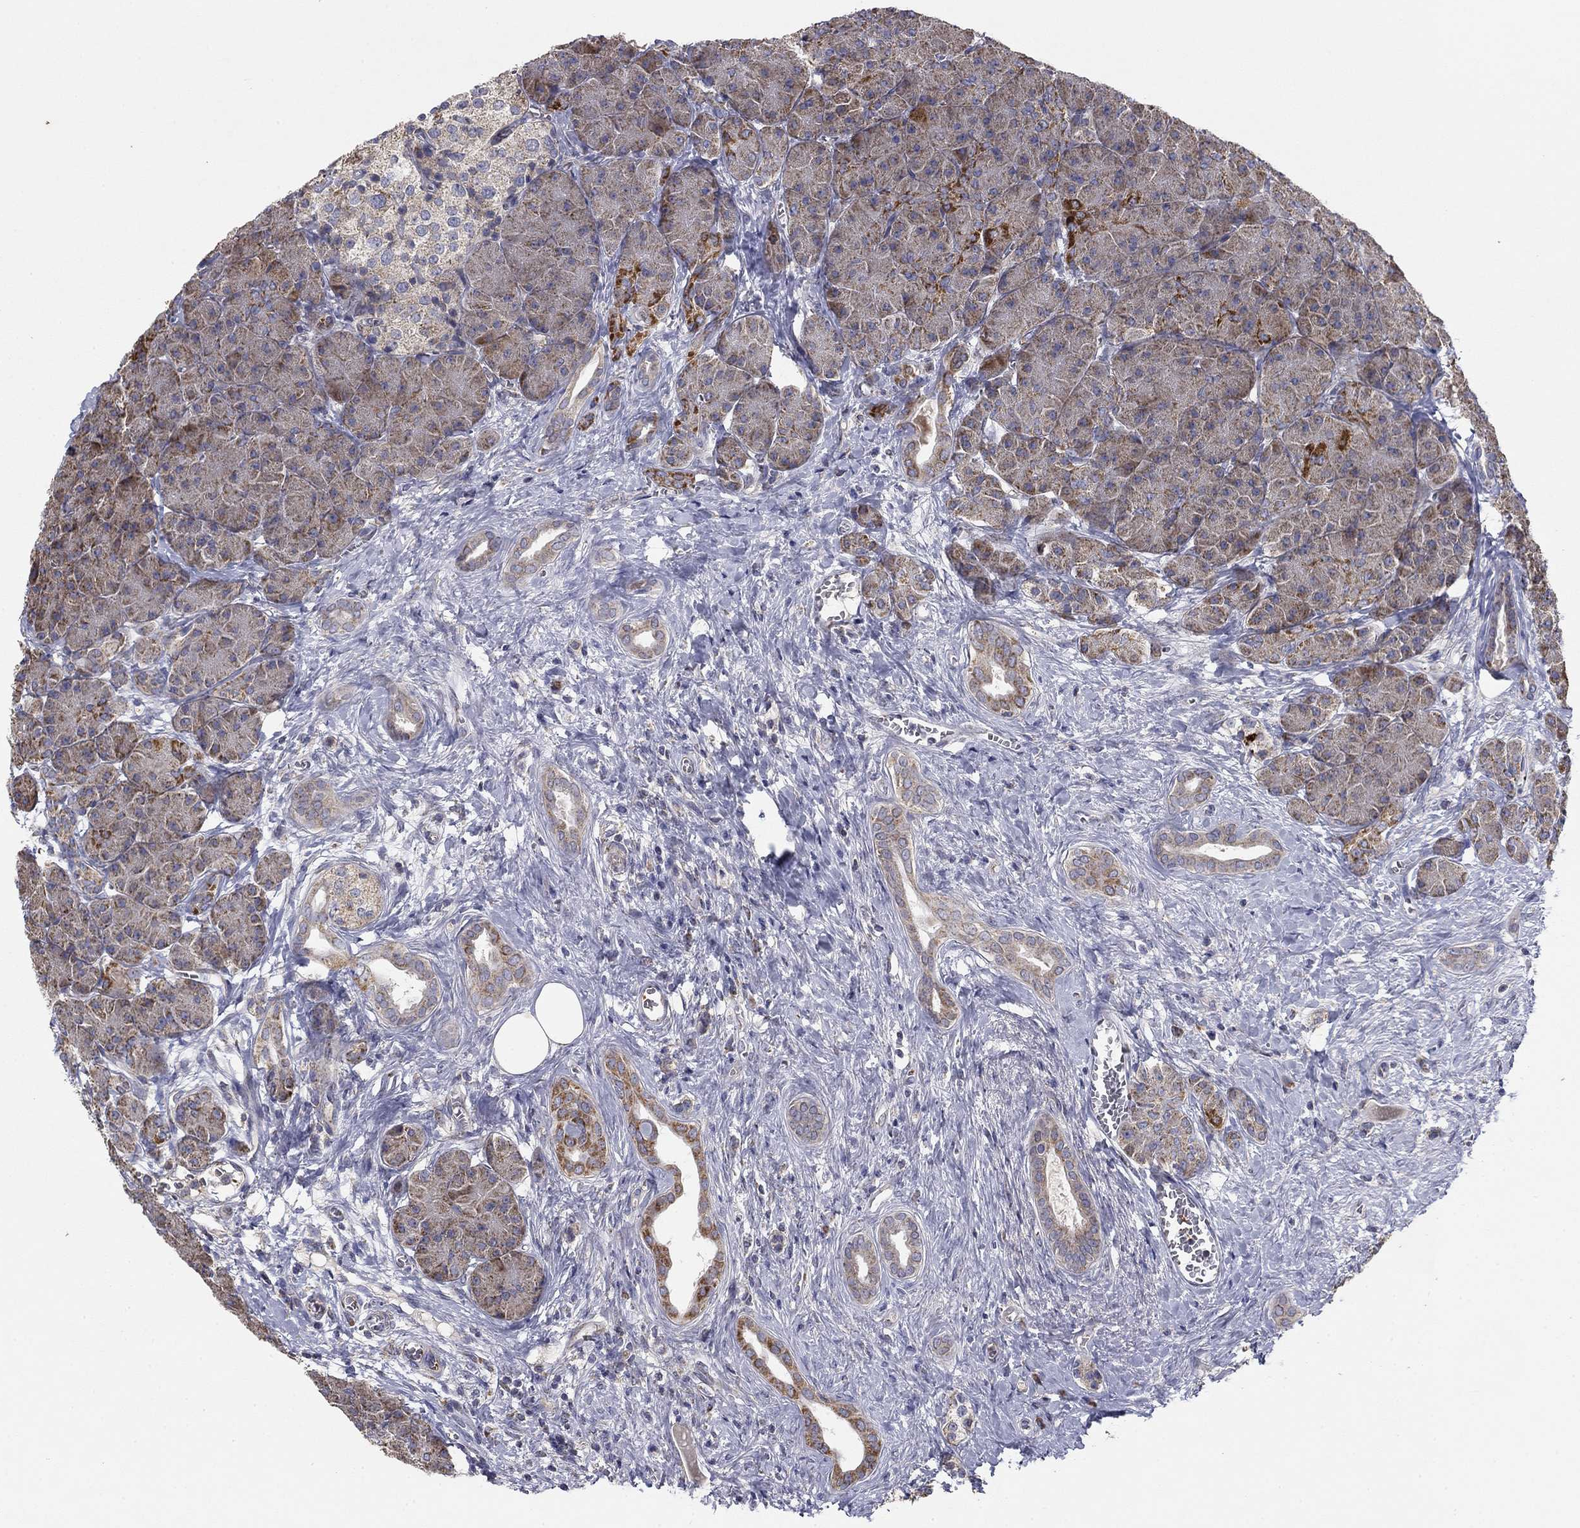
{"staining": {"intensity": "moderate", "quantity": "25%-75%", "location": "cytoplasmic/membranous"}, "tissue": "pancreas", "cell_type": "Exocrine glandular cells", "image_type": "normal", "snomed": [{"axis": "morphology", "description": "Normal tissue, NOS"}, {"axis": "topography", "description": "Pancreas"}], "caption": "This is a photomicrograph of immunohistochemistry staining of benign pancreas, which shows moderate staining in the cytoplasmic/membranous of exocrine glandular cells.", "gene": "MMAA", "patient": {"sex": "male", "age": 61}}